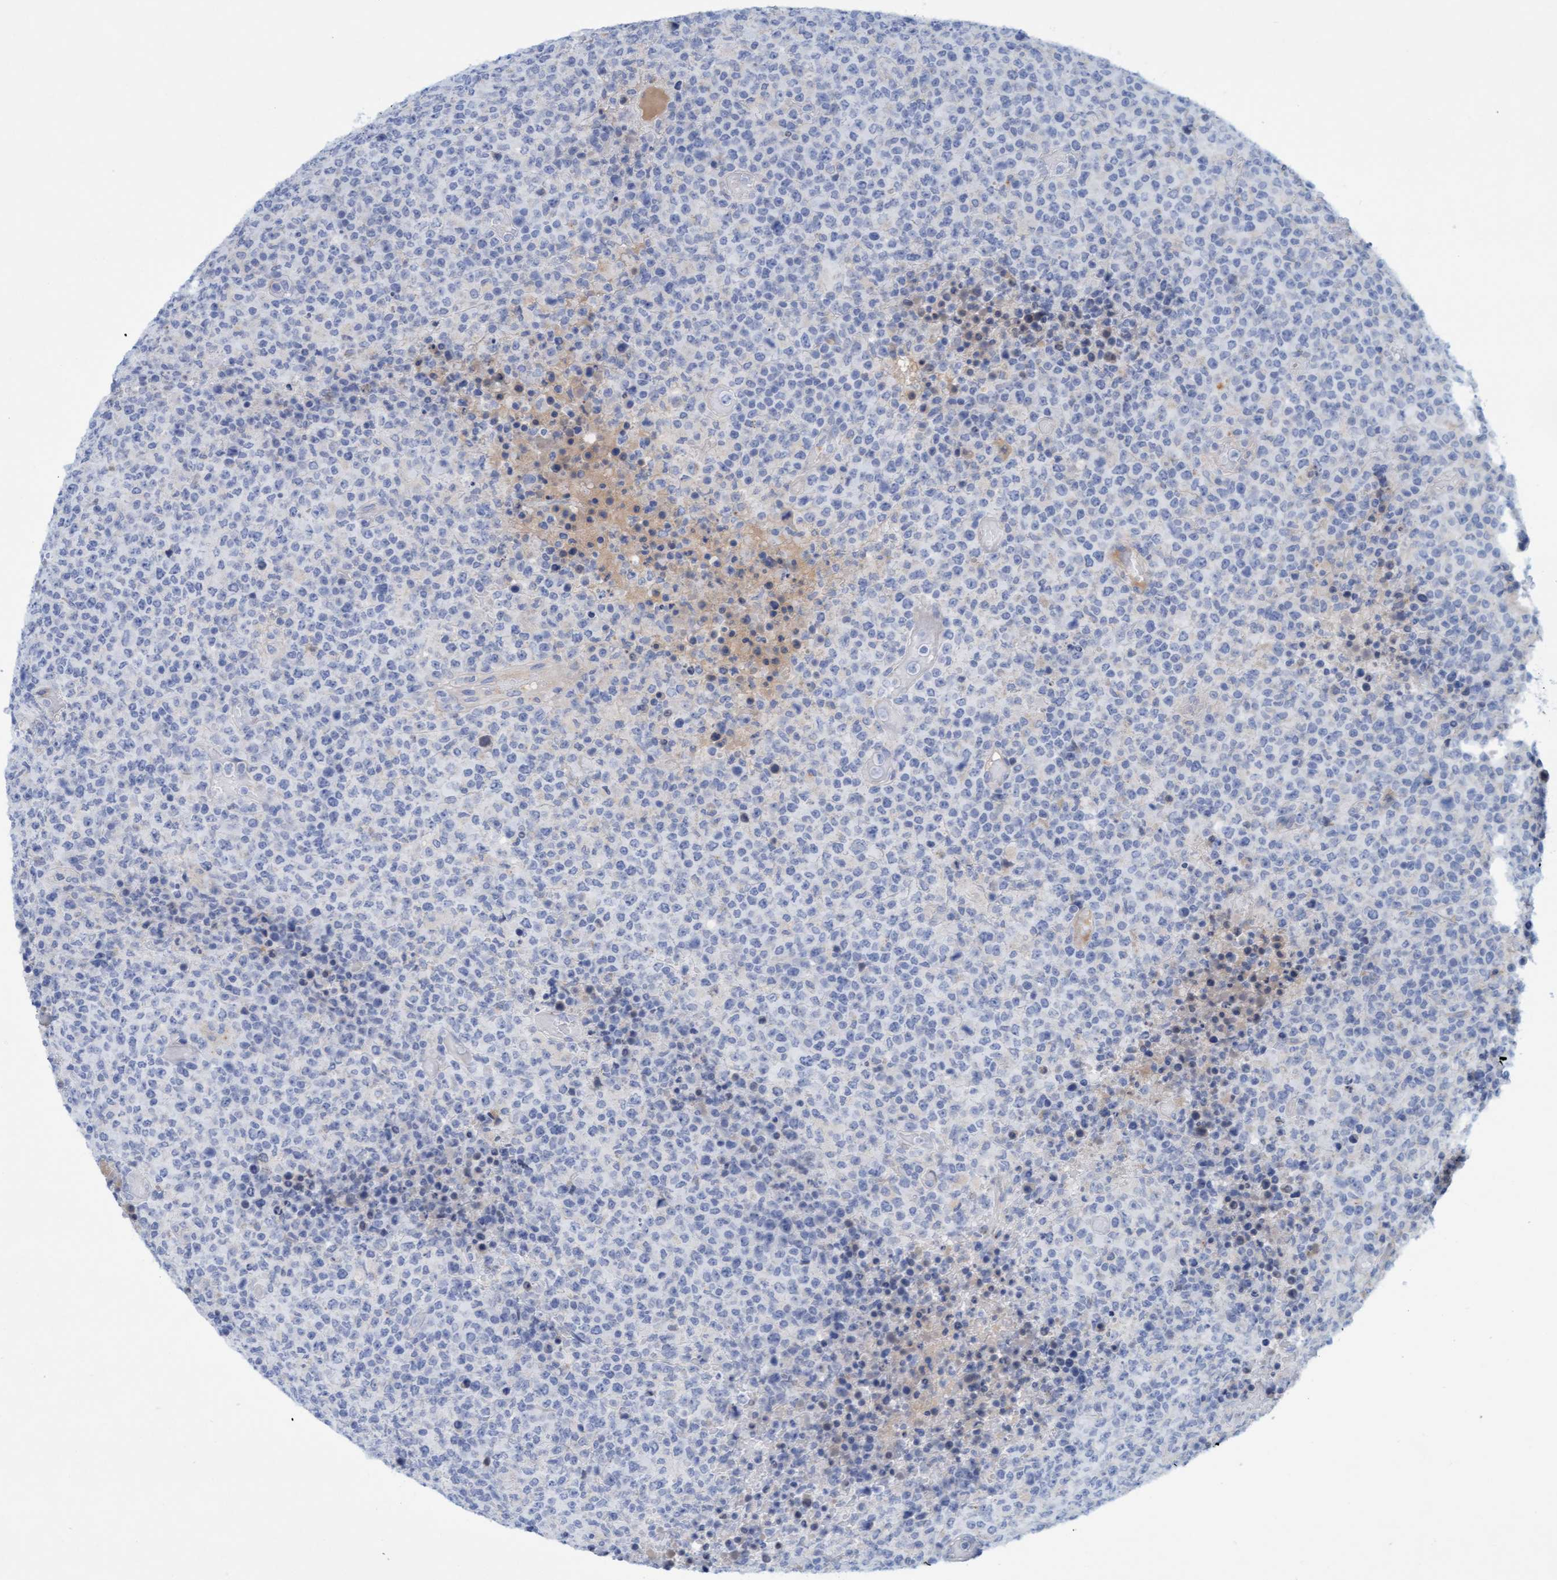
{"staining": {"intensity": "negative", "quantity": "none", "location": "none"}, "tissue": "lymphoma", "cell_type": "Tumor cells", "image_type": "cancer", "snomed": [{"axis": "morphology", "description": "Malignant lymphoma, non-Hodgkin's type, High grade"}, {"axis": "topography", "description": "Lymph node"}], "caption": "Tumor cells show no significant staining in high-grade malignant lymphoma, non-Hodgkin's type. (Brightfield microscopy of DAB immunohistochemistry (IHC) at high magnification).", "gene": "SGSH", "patient": {"sex": "male", "age": 13}}